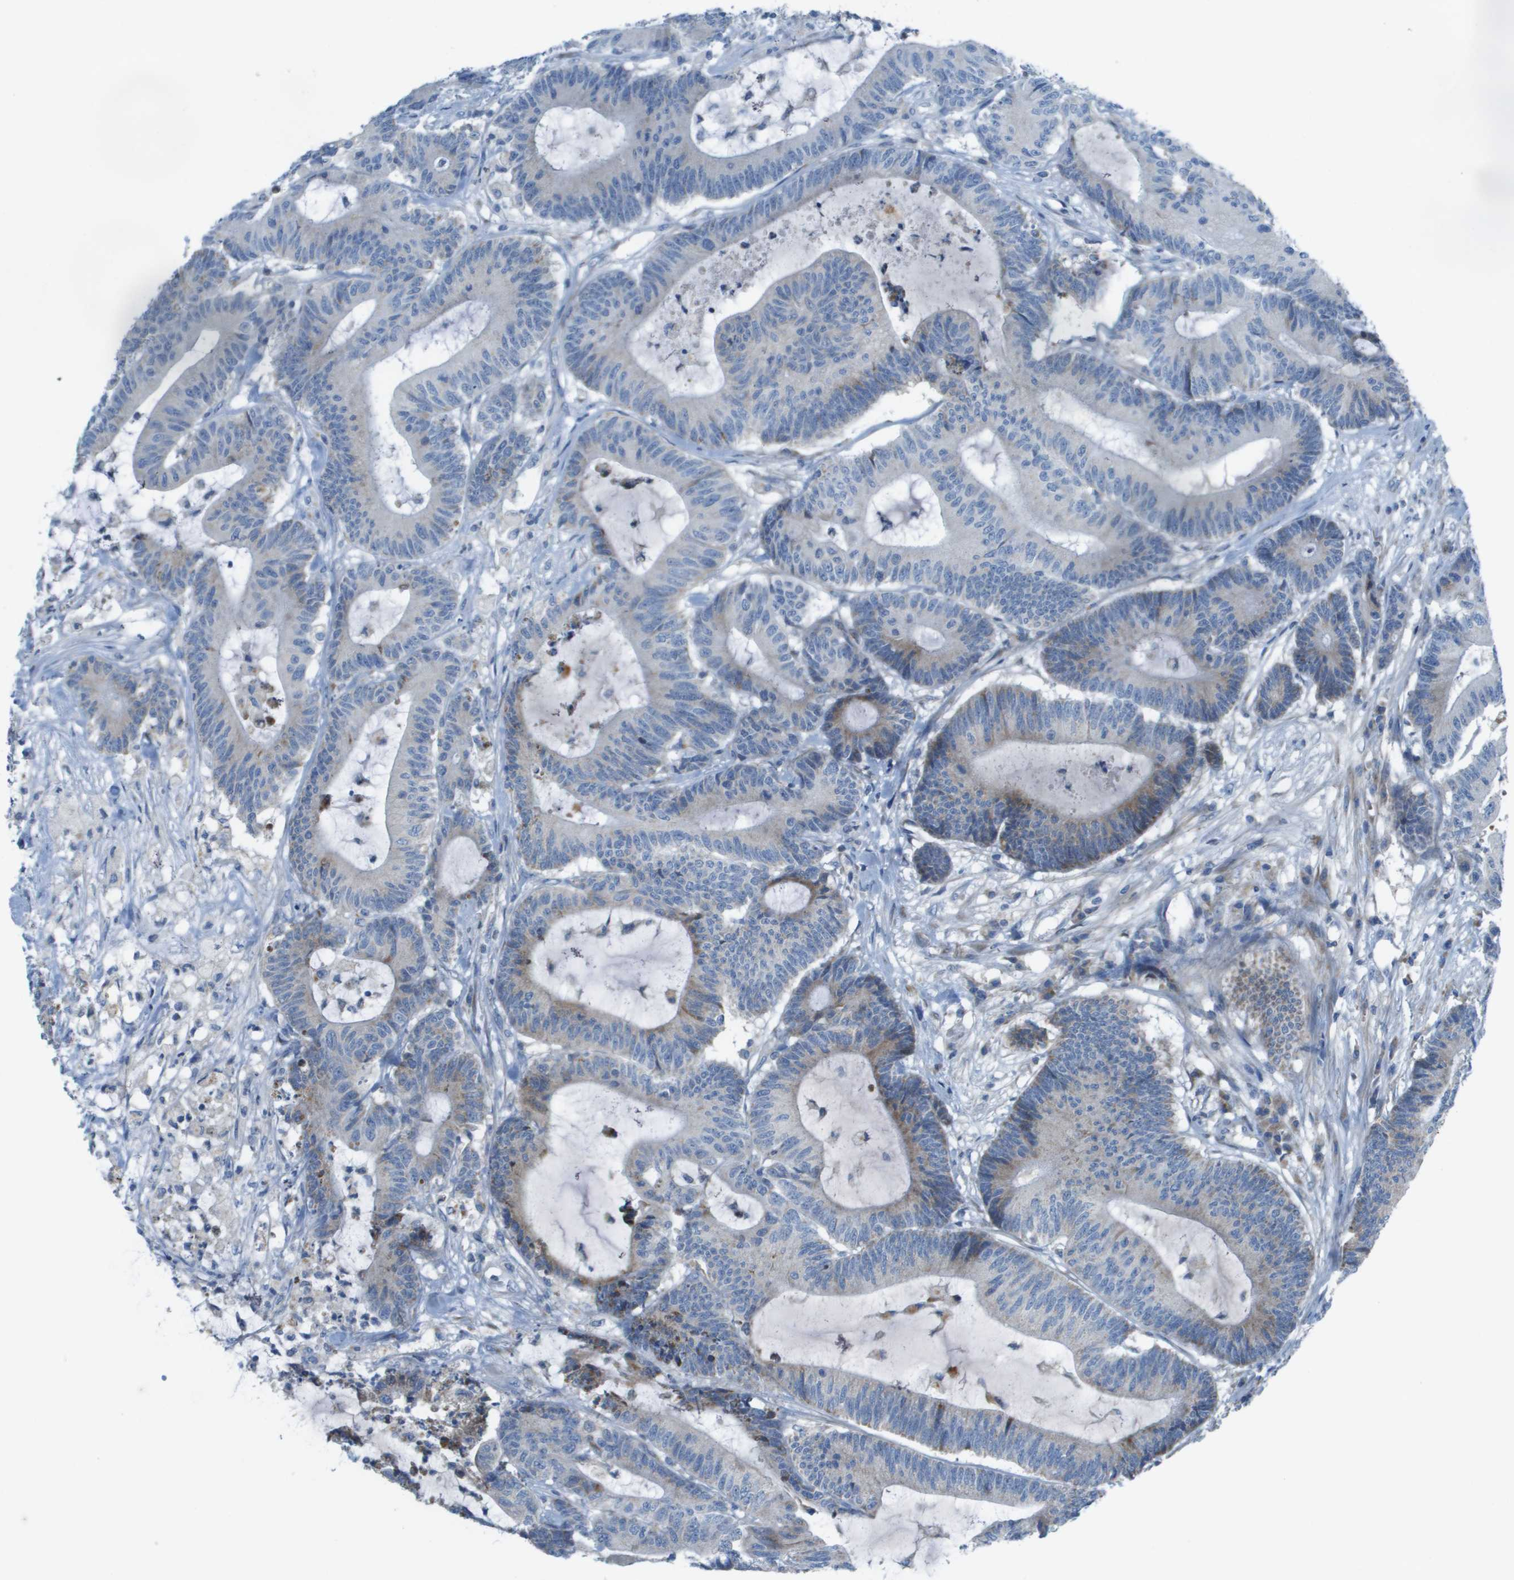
{"staining": {"intensity": "moderate", "quantity": "<25%", "location": "cytoplasmic/membranous"}, "tissue": "colorectal cancer", "cell_type": "Tumor cells", "image_type": "cancer", "snomed": [{"axis": "morphology", "description": "Adenocarcinoma, NOS"}, {"axis": "topography", "description": "Colon"}], "caption": "A photomicrograph showing moderate cytoplasmic/membranous positivity in approximately <25% of tumor cells in colorectal adenocarcinoma, as visualized by brown immunohistochemical staining.", "gene": "GALNT6", "patient": {"sex": "female", "age": 84}}